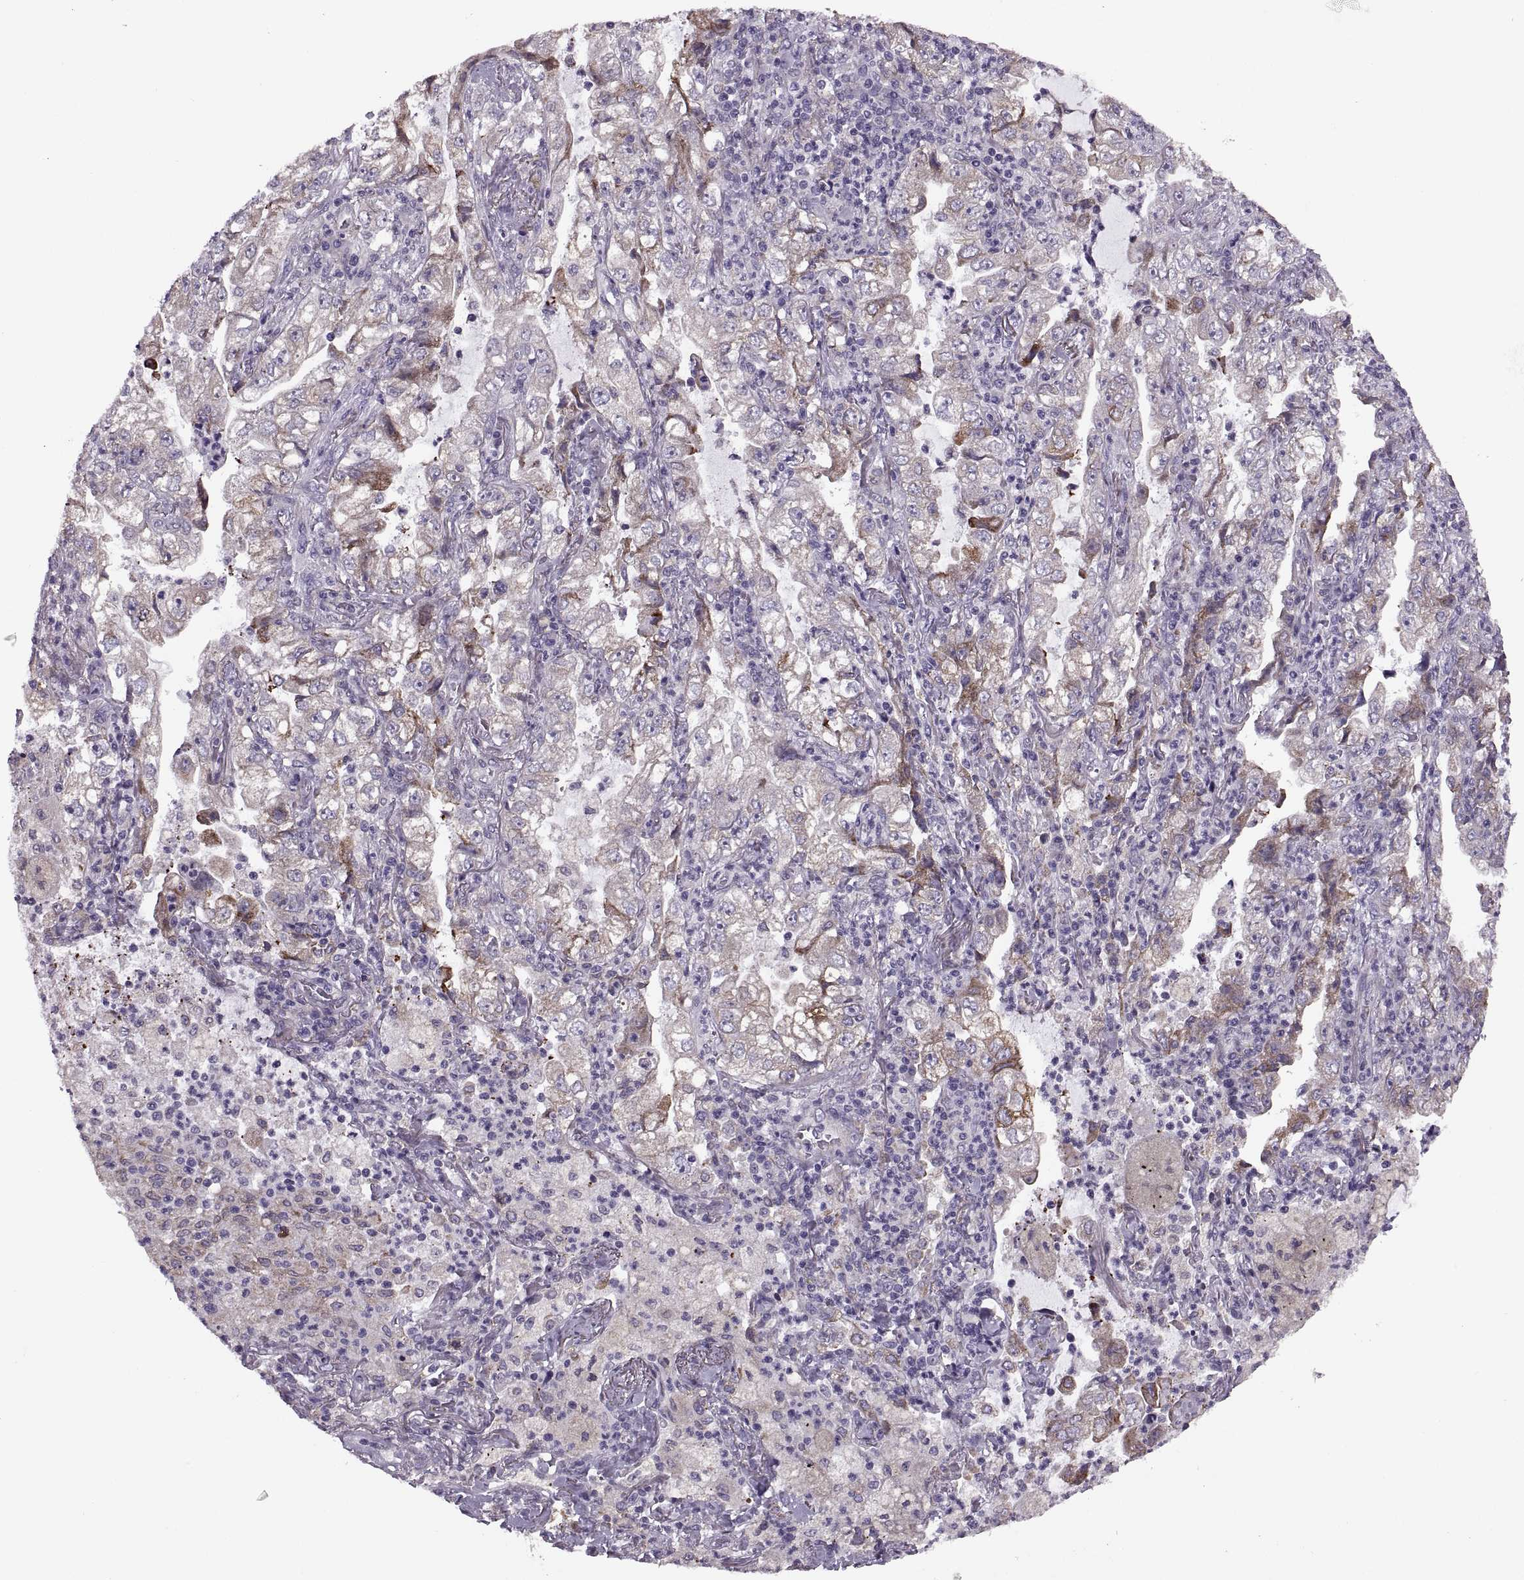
{"staining": {"intensity": "strong", "quantity": "<25%", "location": "cytoplasmic/membranous"}, "tissue": "lung cancer", "cell_type": "Tumor cells", "image_type": "cancer", "snomed": [{"axis": "morphology", "description": "Adenocarcinoma, NOS"}, {"axis": "topography", "description": "Lung"}], "caption": "A brown stain labels strong cytoplasmic/membranous staining of a protein in adenocarcinoma (lung) tumor cells. The staining is performed using DAB brown chromogen to label protein expression. The nuclei are counter-stained blue using hematoxylin.", "gene": "LETM2", "patient": {"sex": "female", "age": 73}}